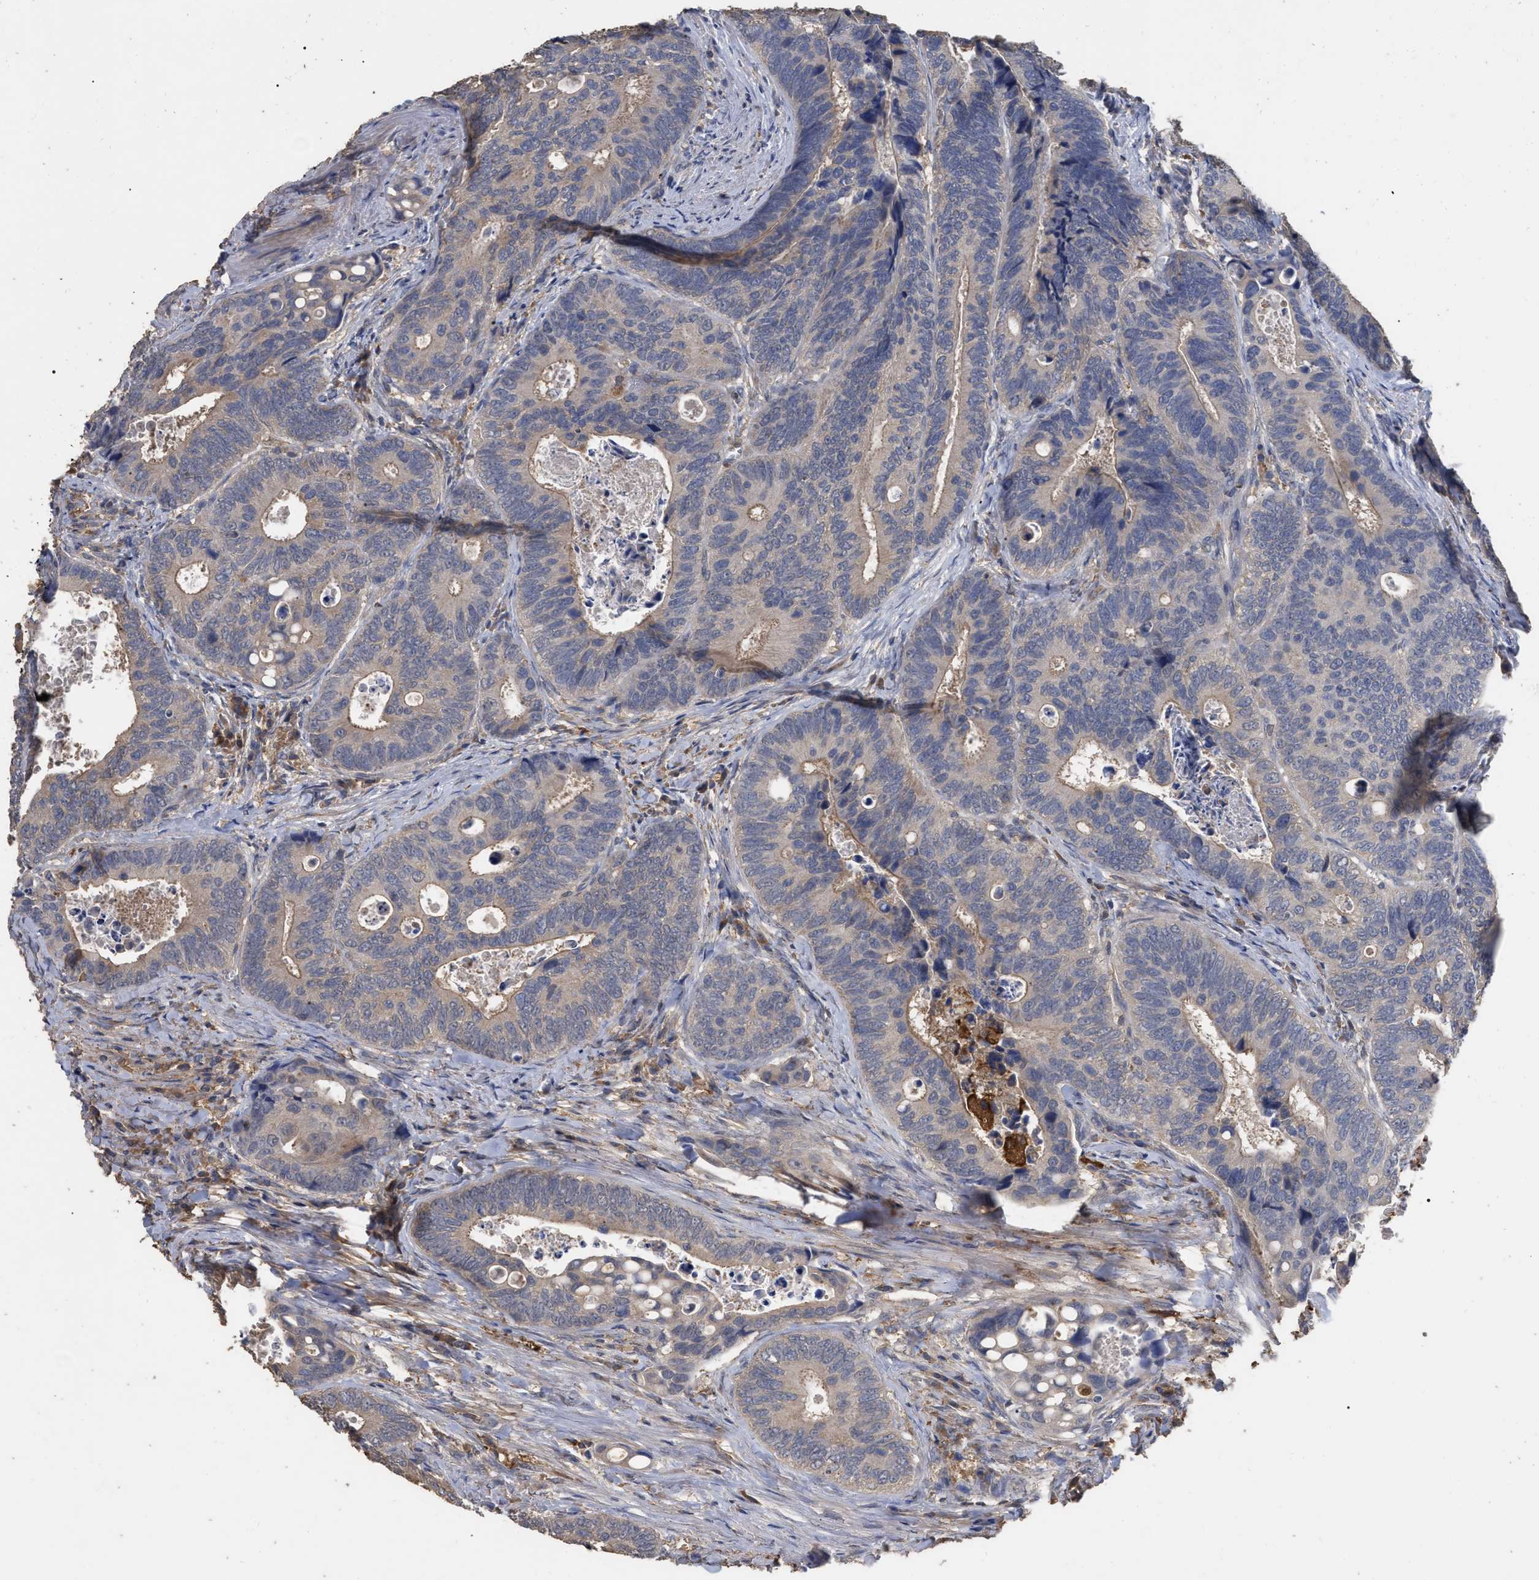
{"staining": {"intensity": "weak", "quantity": "<25%", "location": "cytoplasmic/membranous"}, "tissue": "colorectal cancer", "cell_type": "Tumor cells", "image_type": "cancer", "snomed": [{"axis": "morphology", "description": "Inflammation, NOS"}, {"axis": "morphology", "description": "Adenocarcinoma, NOS"}, {"axis": "topography", "description": "Colon"}], "caption": "This is an IHC histopathology image of colorectal cancer (adenocarcinoma). There is no positivity in tumor cells.", "gene": "GPR179", "patient": {"sex": "male", "age": 72}}